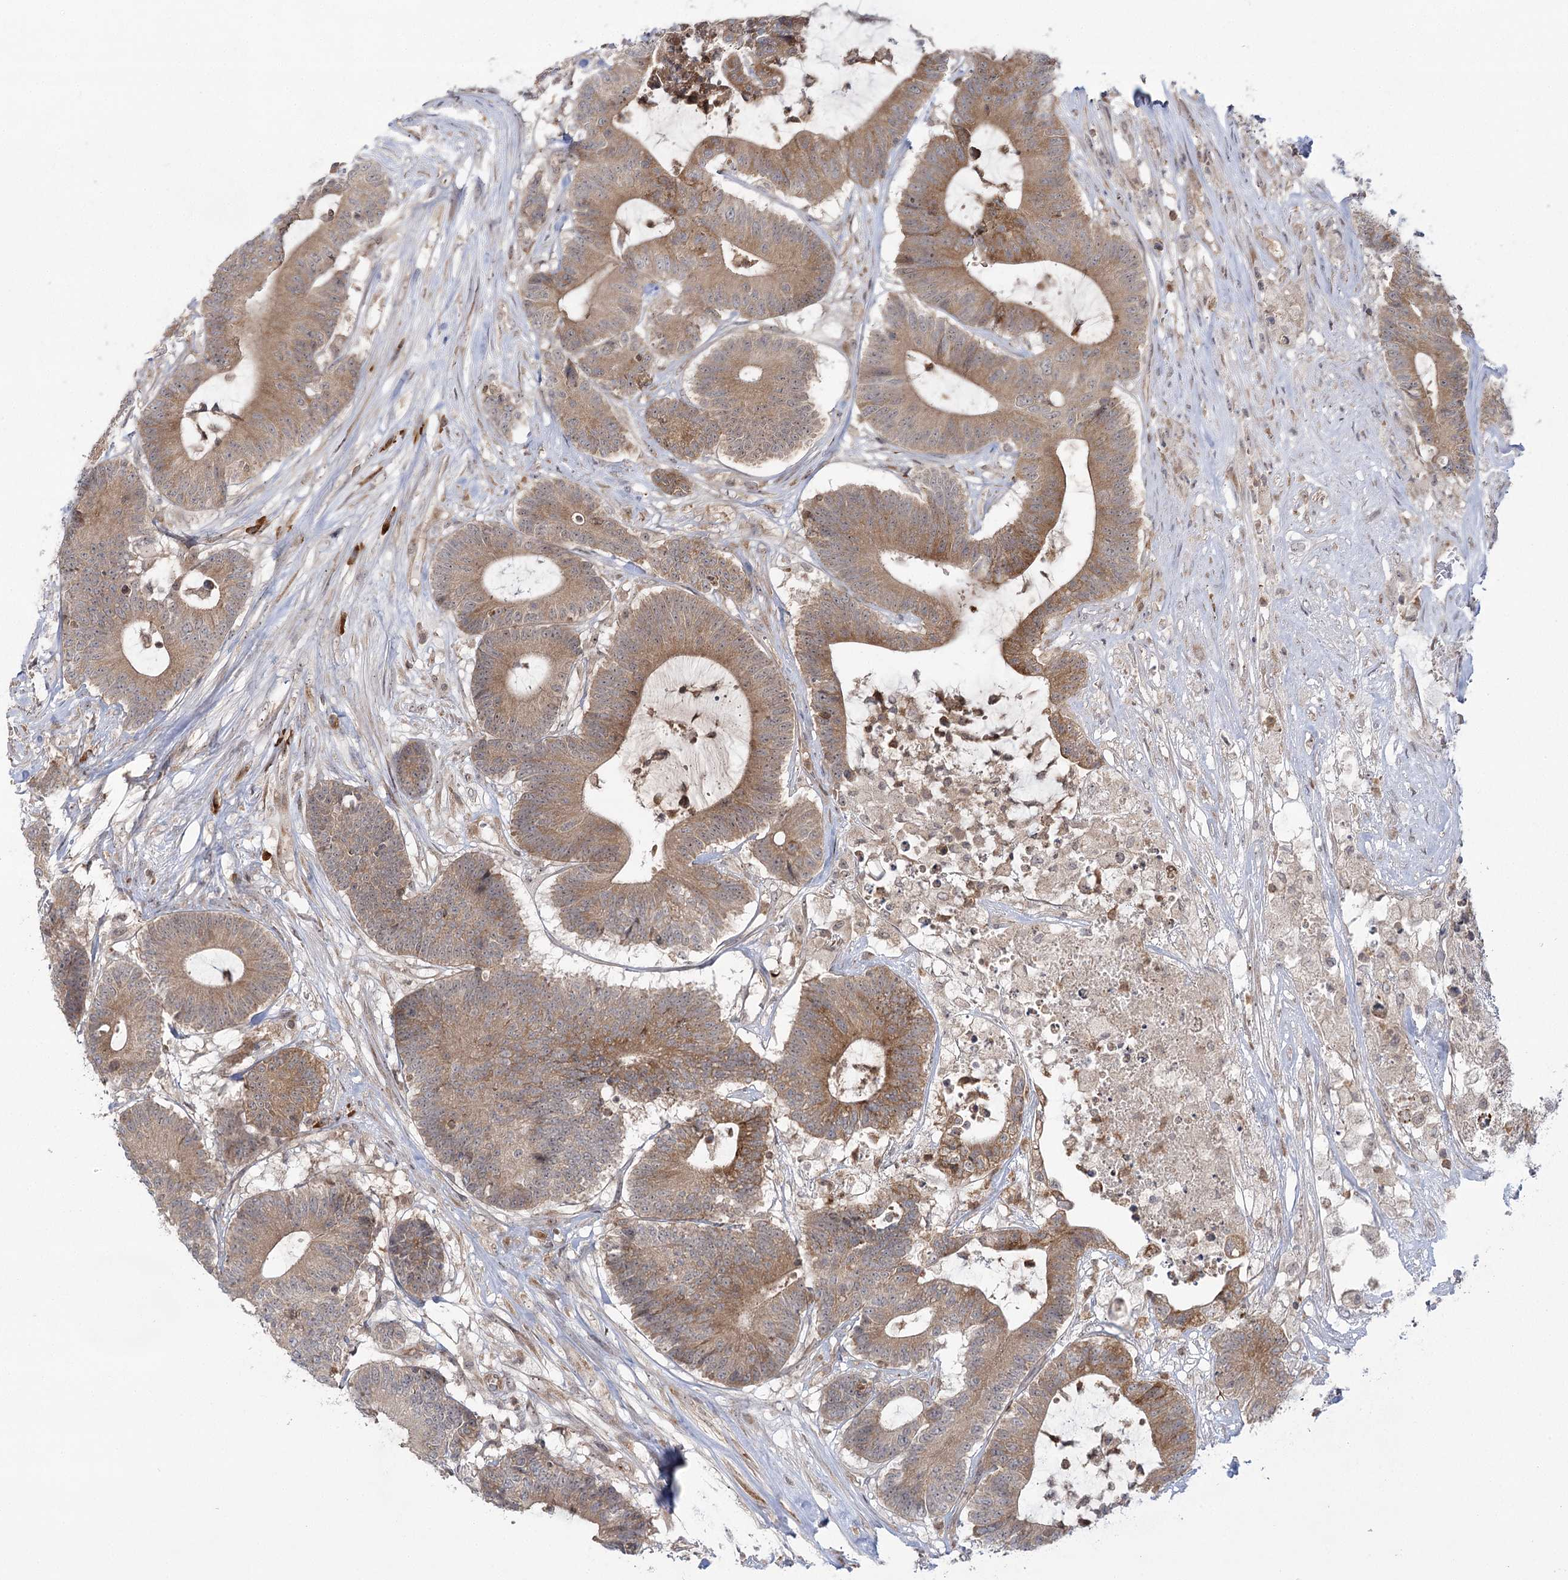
{"staining": {"intensity": "moderate", "quantity": ">75%", "location": "cytoplasmic/membranous"}, "tissue": "colorectal cancer", "cell_type": "Tumor cells", "image_type": "cancer", "snomed": [{"axis": "morphology", "description": "Adenocarcinoma, NOS"}, {"axis": "topography", "description": "Colon"}], "caption": "Adenocarcinoma (colorectal) stained for a protein (brown) demonstrates moderate cytoplasmic/membranous positive staining in approximately >75% of tumor cells.", "gene": "SYTL1", "patient": {"sex": "female", "age": 84}}